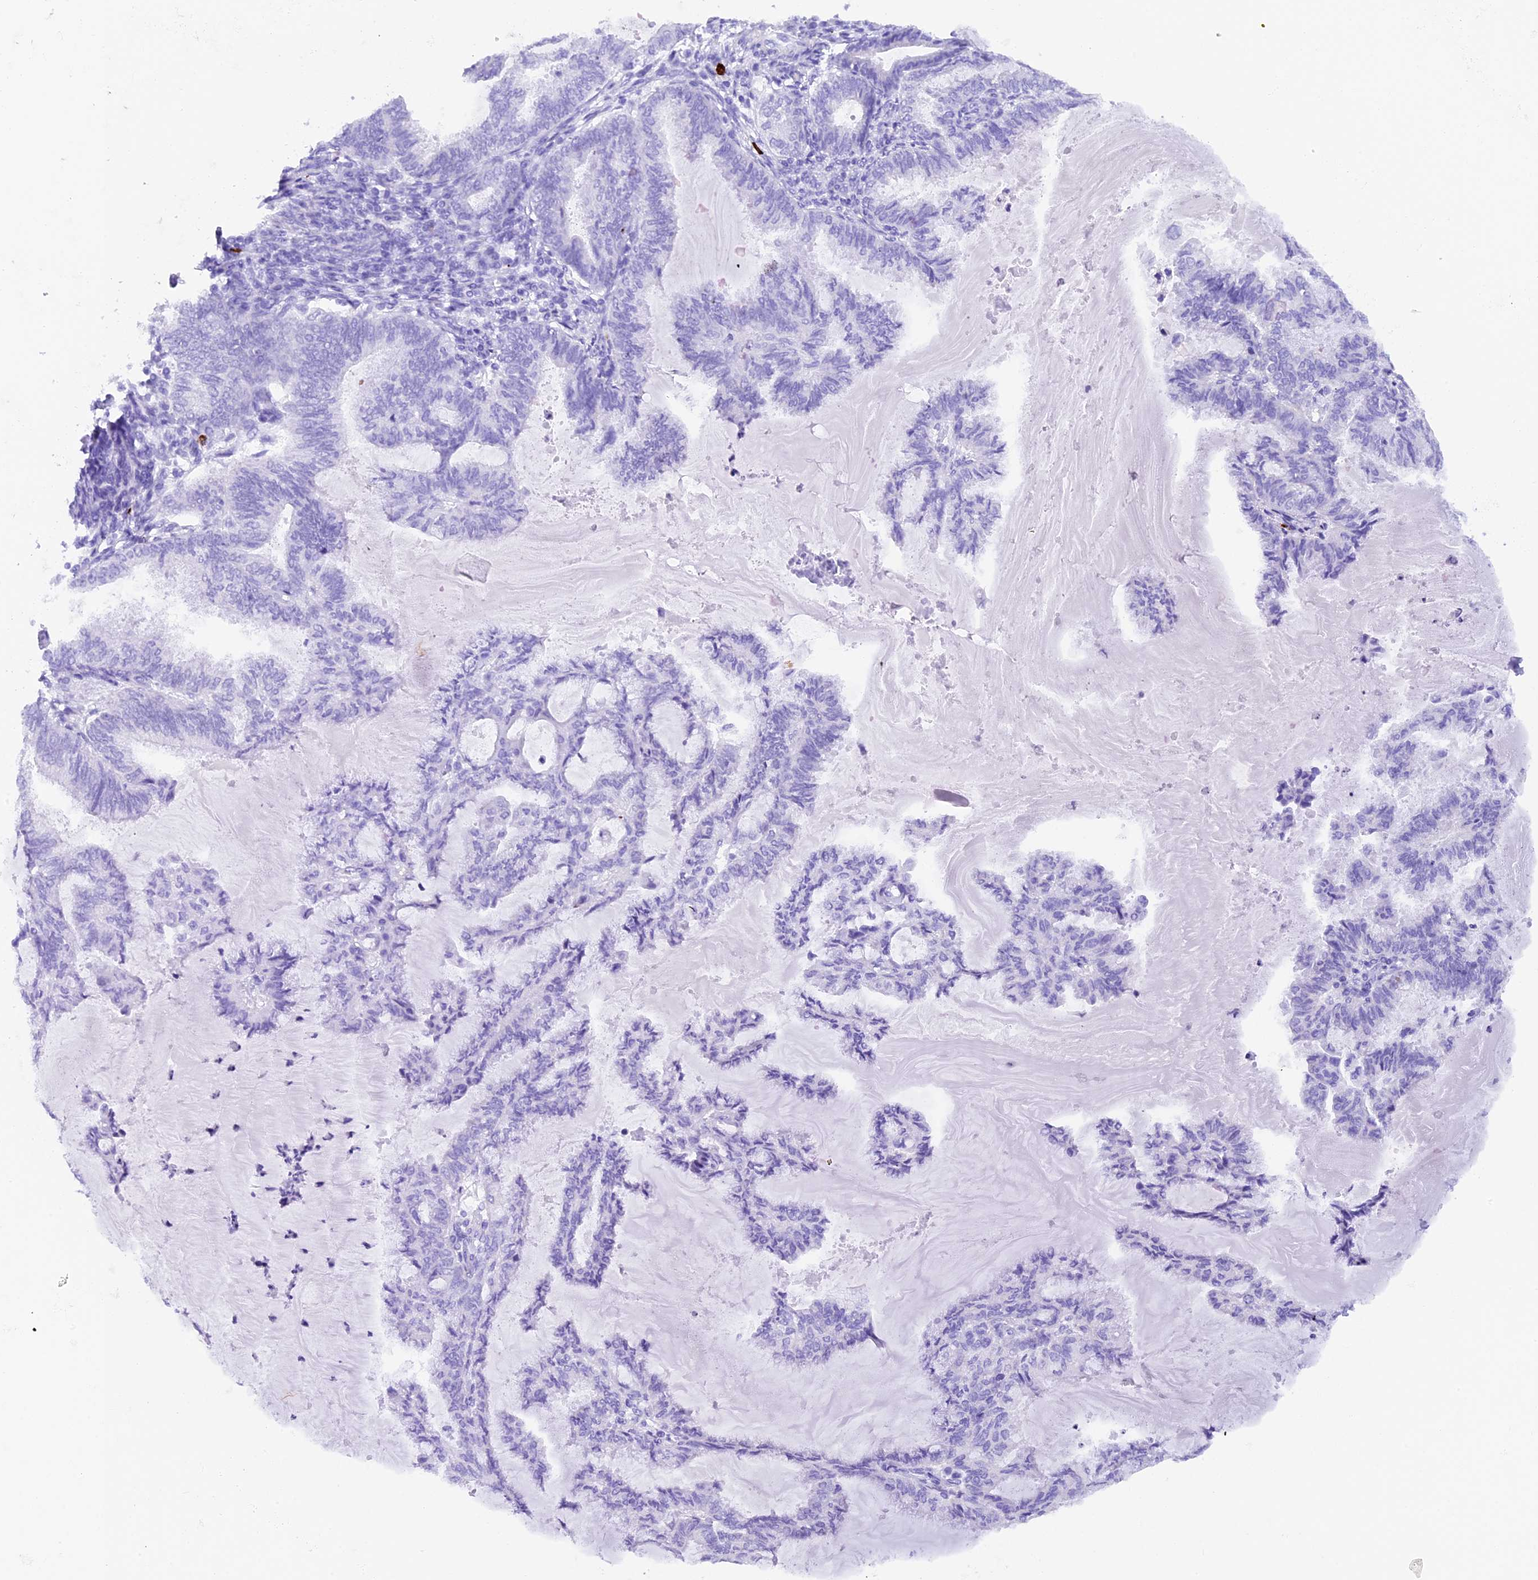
{"staining": {"intensity": "negative", "quantity": "none", "location": "none"}, "tissue": "endometrial cancer", "cell_type": "Tumor cells", "image_type": "cancer", "snomed": [{"axis": "morphology", "description": "Adenocarcinoma, NOS"}, {"axis": "topography", "description": "Endometrium"}], "caption": "Tumor cells show no significant staining in endometrial cancer (adenocarcinoma). The staining was performed using DAB (3,3'-diaminobenzidine) to visualize the protein expression in brown, while the nuclei were stained in blue with hematoxylin (Magnification: 20x).", "gene": "RTTN", "patient": {"sex": "female", "age": 86}}